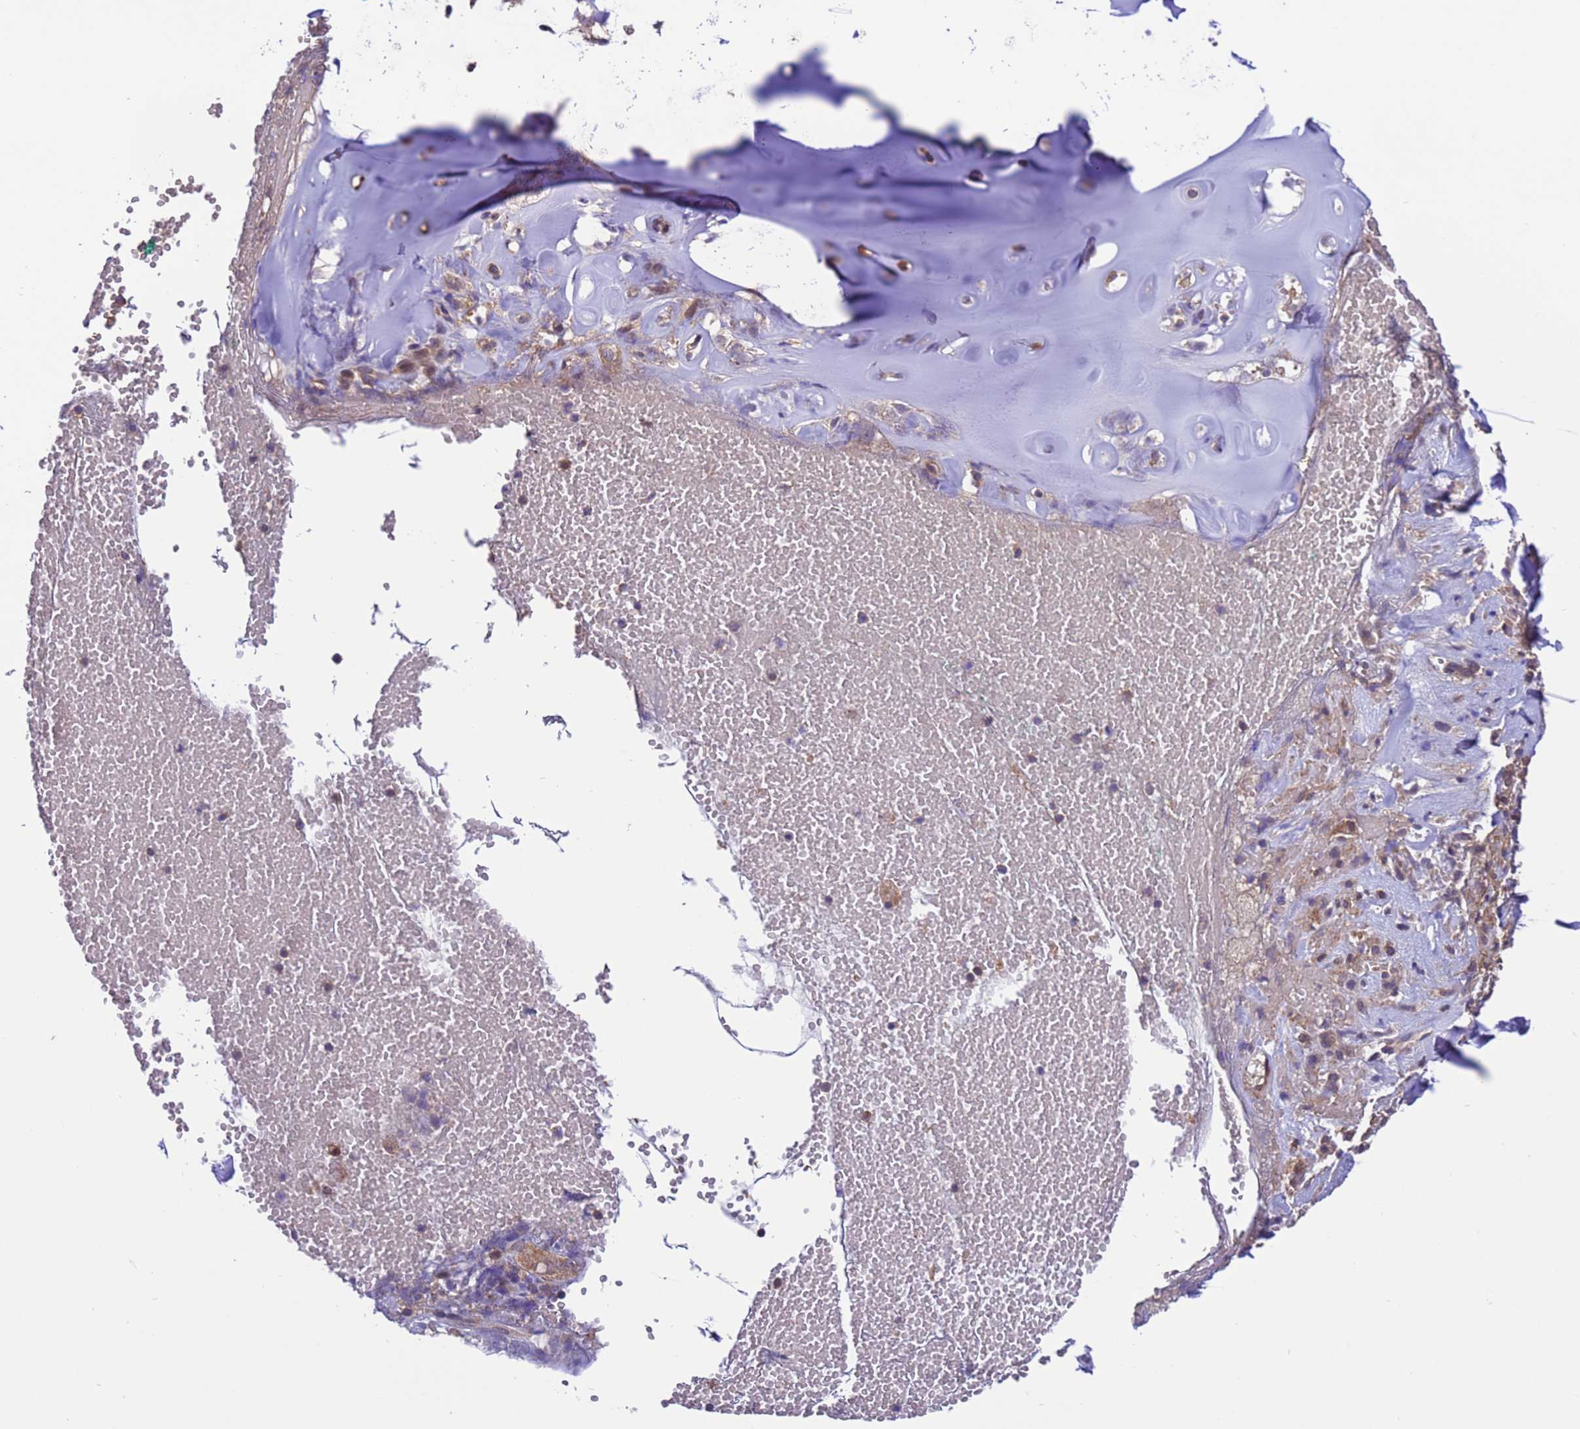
{"staining": {"intensity": "moderate", "quantity": ">75%", "location": "cytoplasmic/membranous"}, "tissue": "adipose tissue", "cell_type": "Adipocytes", "image_type": "normal", "snomed": [{"axis": "morphology", "description": "Normal tissue, NOS"}, {"axis": "morphology", "description": "Basal cell carcinoma"}, {"axis": "topography", "description": "Cartilage tissue"}, {"axis": "topography", "description": "Nasopharynx"}, {"axis": "topography", "description": "Oral tissue"}], "caption": "Protein staining exhibits moderate cytoplasmic/membranous positivity in approximately >75% of adipocytes in benign adipose tissue.", "gene": "ARHGAP12", "patient": {"sex": "female", "age": 77}}